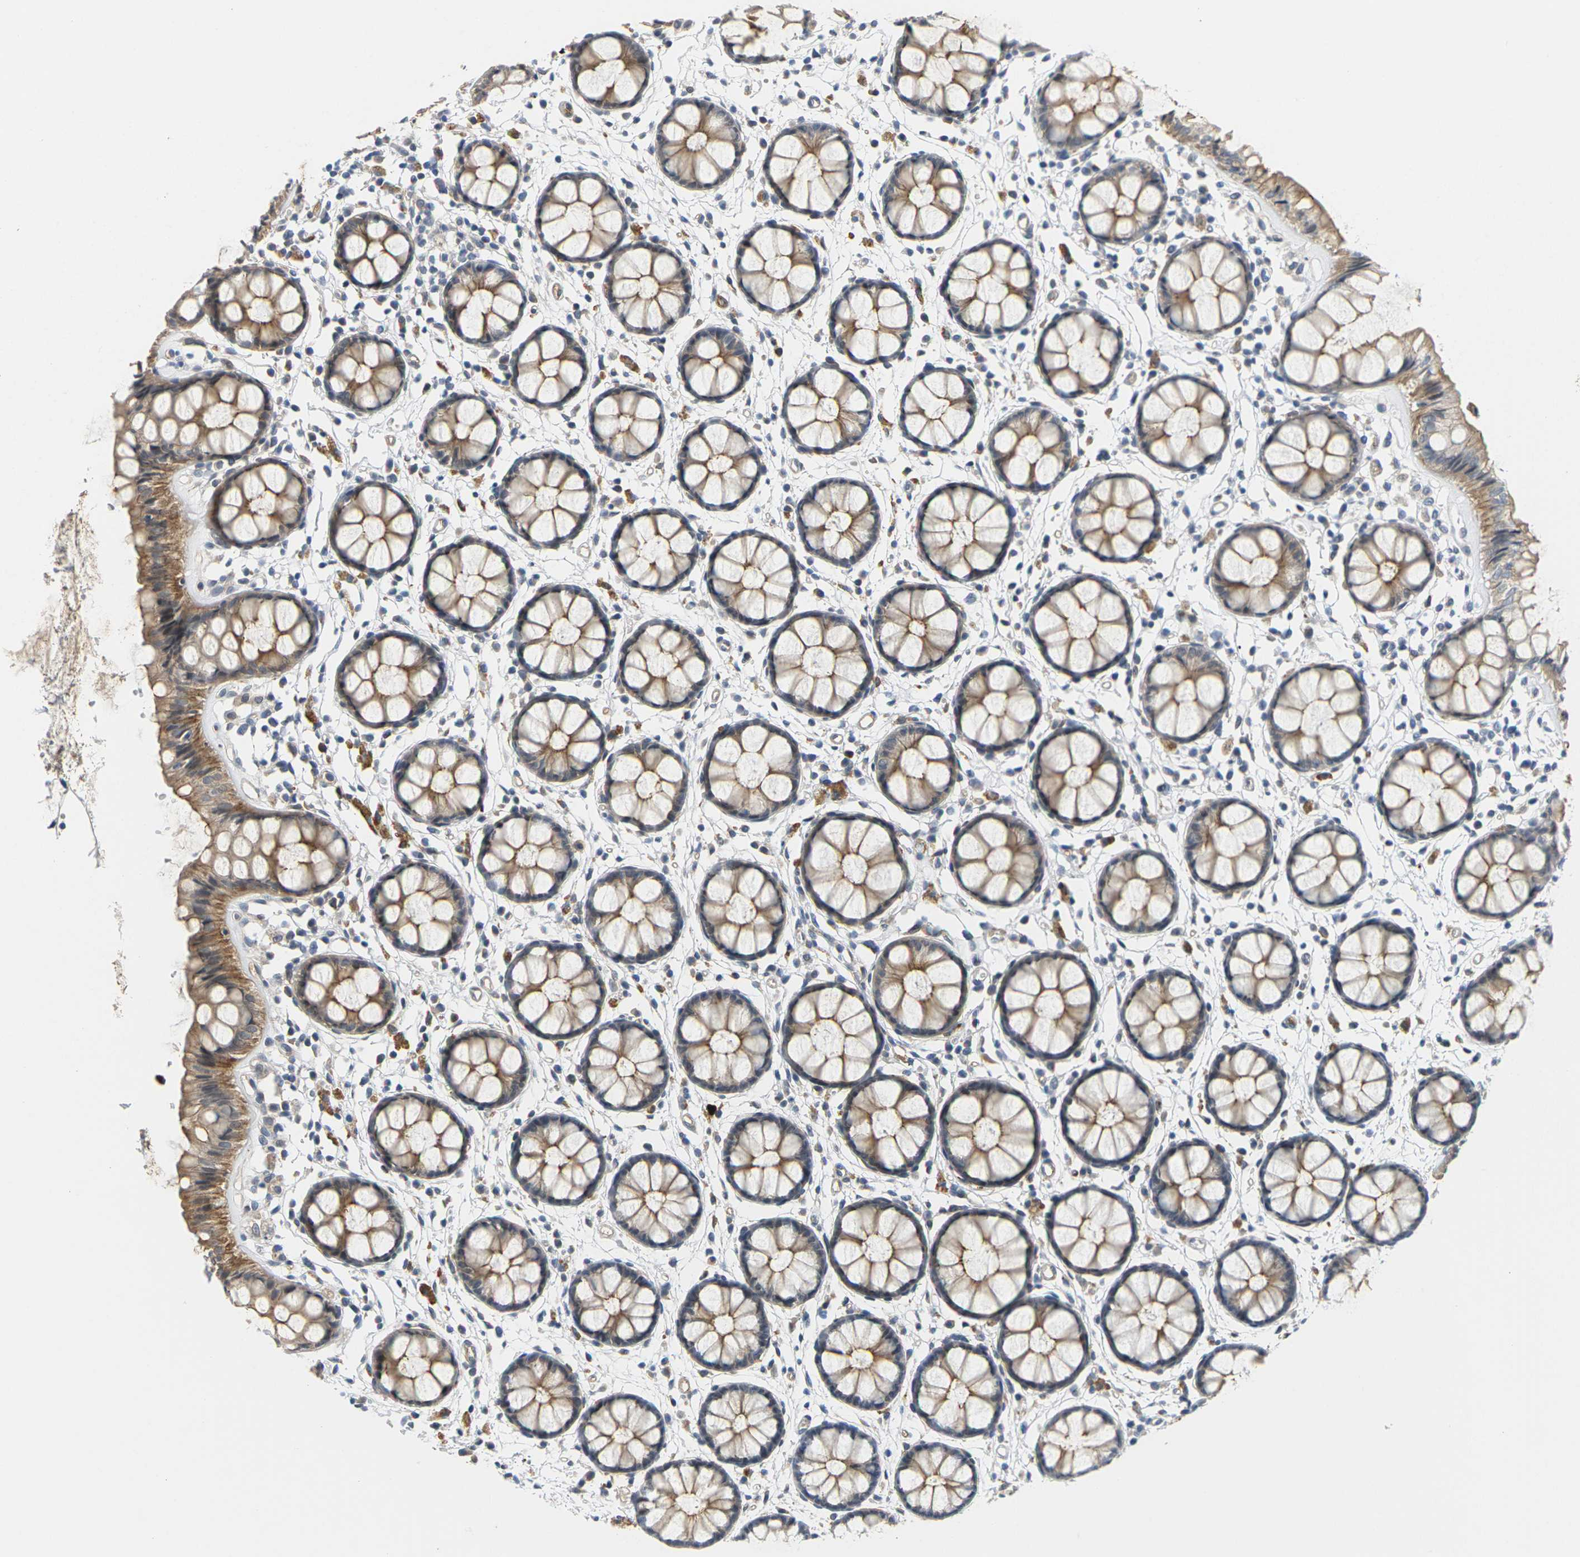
{"staining": {"intensity": "moderate", "quantity": ">75%", "location": "cytoplasmic/membranous"}, "tissue": "rectum", "cell_type": "Glandular cells", "image_type": "normal", "snomed": [{"axis": "morphology", "description": "Normal tissue, NOS"}, {"axis": "topography", "description": "Rectum"}], "caption": "Protein staining shows moderate cytoplasmic/membranous staining in about >75% of glandular cells in normal rectum.", "gene": "PKP2", "patient": {"sex": "female", "age": 66}}